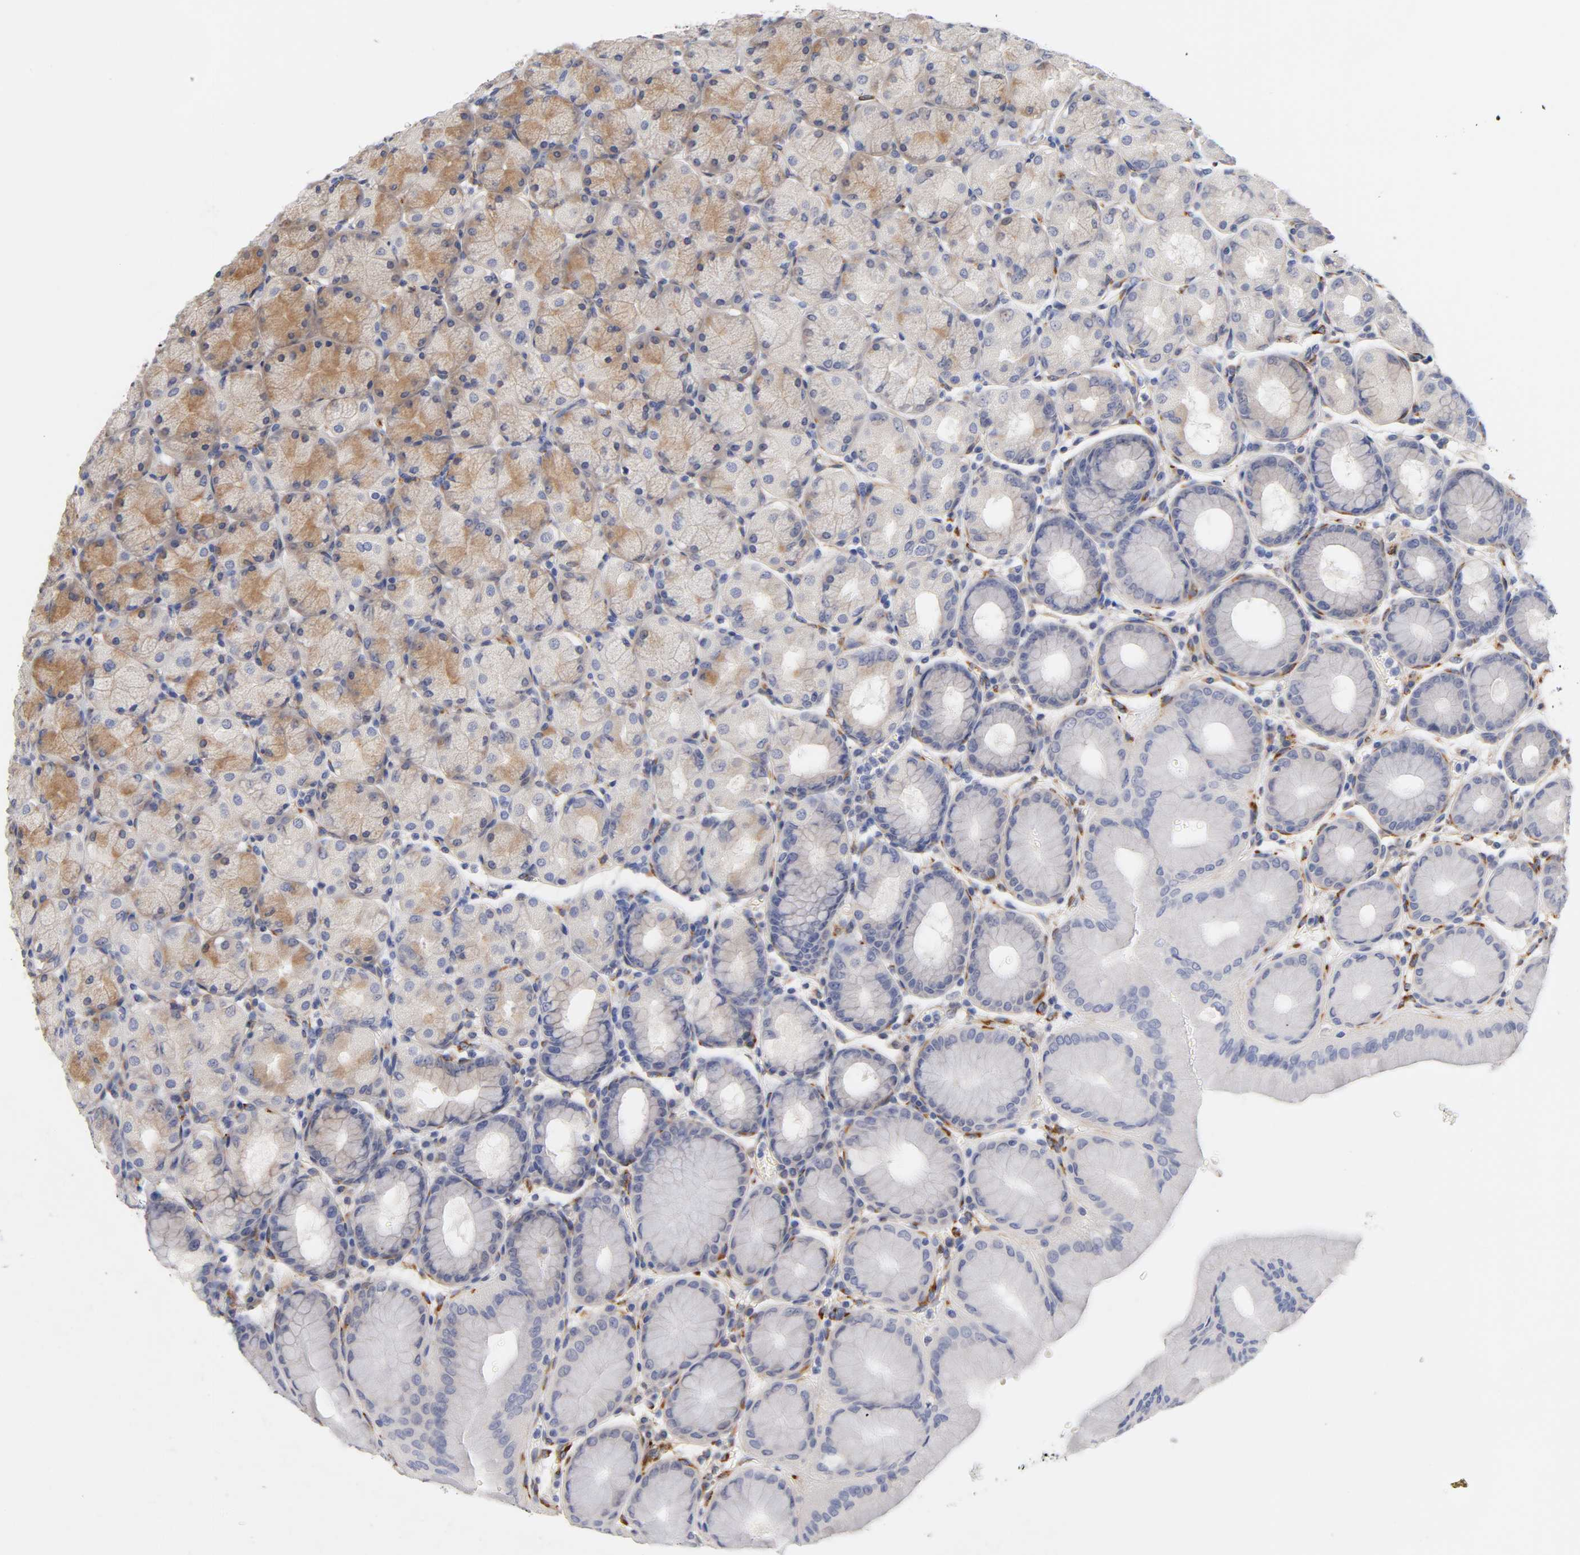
{"staining": {"intensity": "moderate", "quantity": "<25%", "location": "cytoplasmic/membranous"}, "tissue": "stomach", "cell_type": "Glandular cells", "image_type": "normal", "snomed": [{"axis": "morphology", "description": "Normal tissue, NOS"}, {"axis": "topography", "description": "Stomach, upper"}, {"axis": "topography", "description": "Stomach"}], "caption": "Immunohistochemical staining of unremarkable human stomach demonstrates low levels of moderate cytoplasmic/membranous expression in about <25% of glandular cells.", "gene": "LAMB1", "patient": {"sex": "male", "age": 76}}